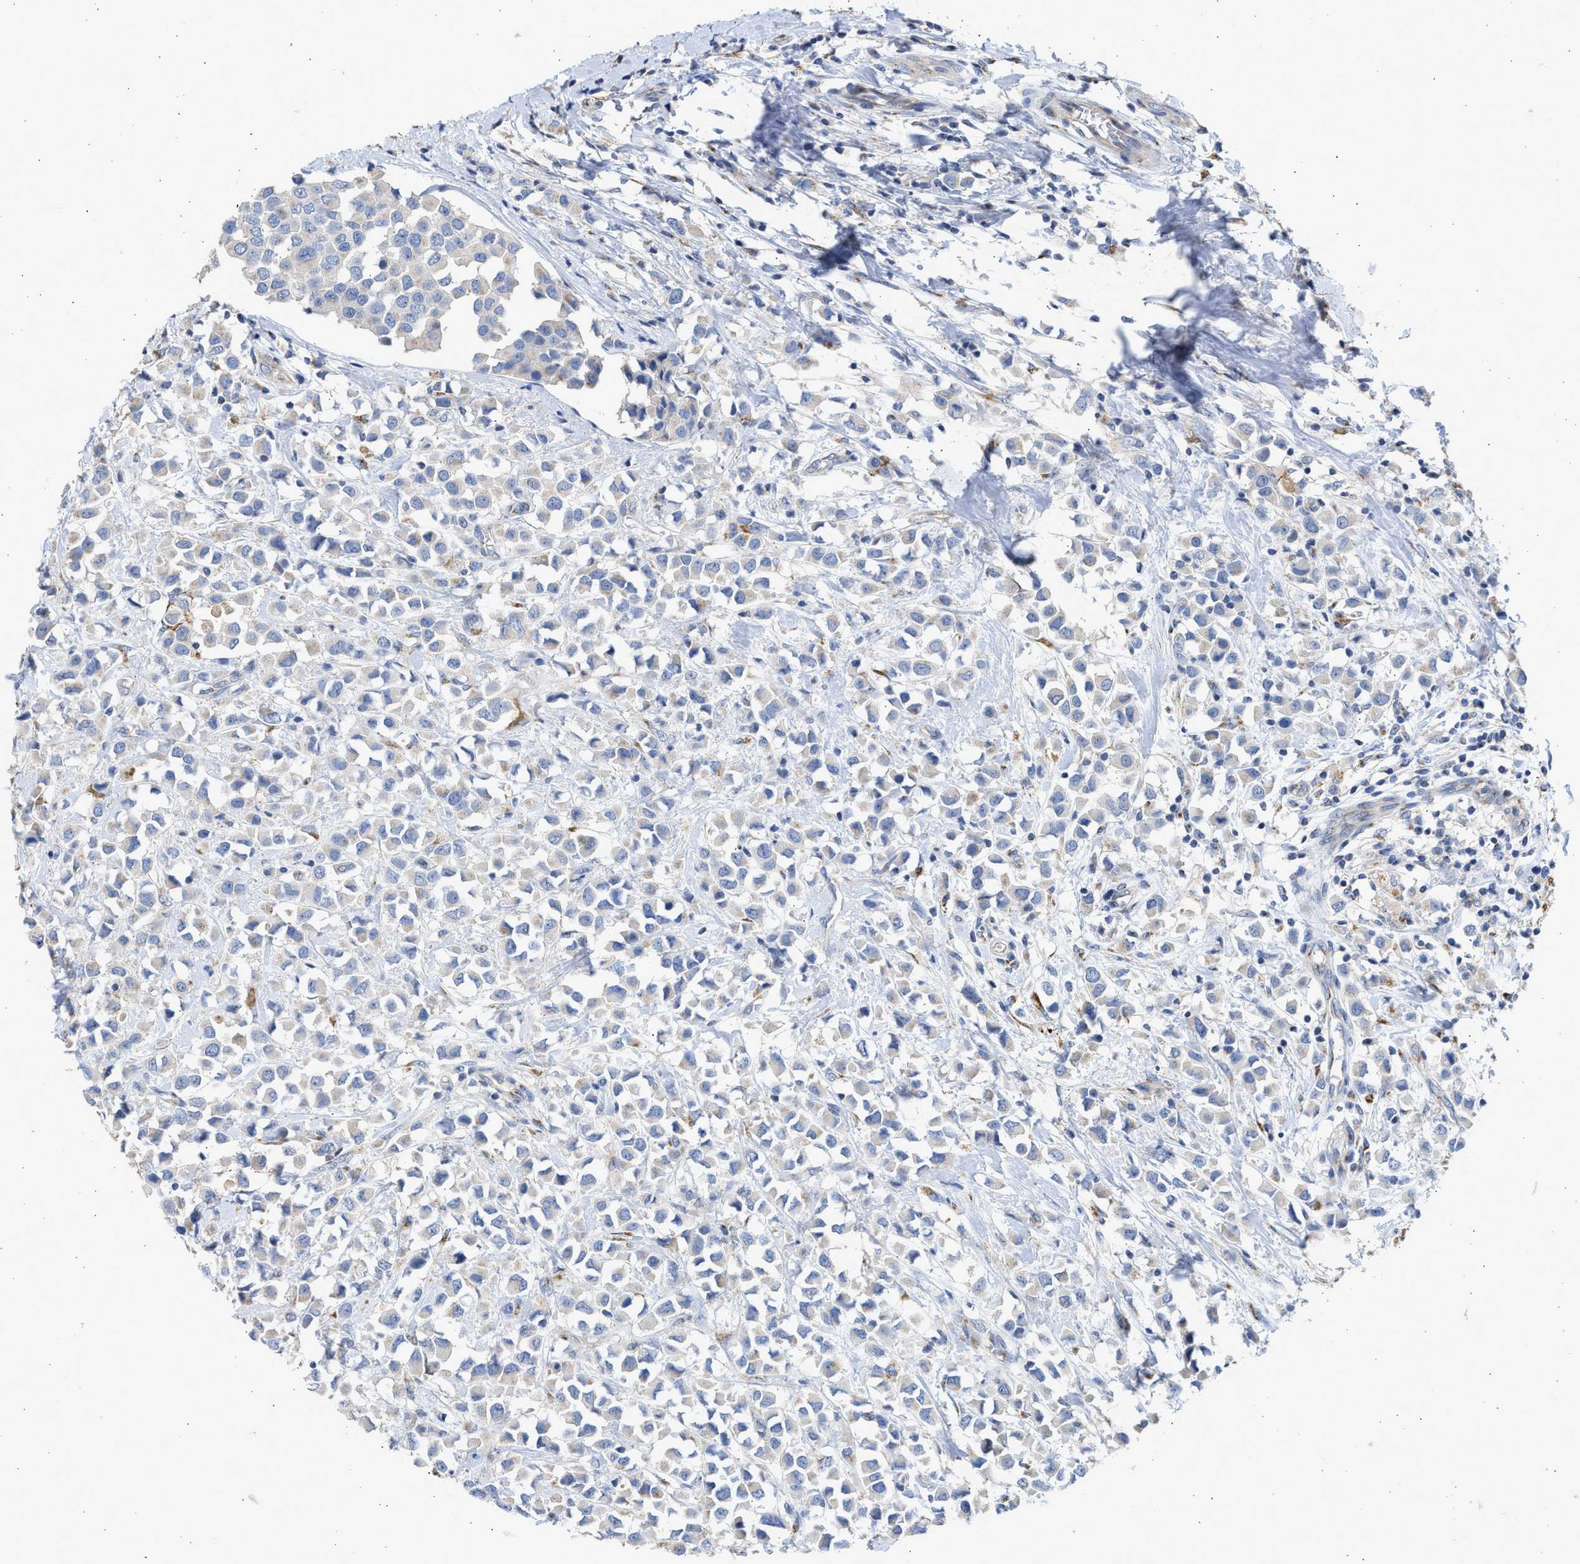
{"staining": {"intensity": "negative", "quantity": "none", "location": "none"}, "tissue": "breast cancer", "cell_type": "Tumor cells", "image_type": "cancer", "snomed": [{"axis": "morphology", "description": "Duct carcinoma"}, {"axis": "topography", "description": "Breast"}], "caption": "Tumor cells show no significant protein expression in intraductal carcinoma (breast).", "gene": "IPO8", "patient": {"sex": "female", "age": 61}}